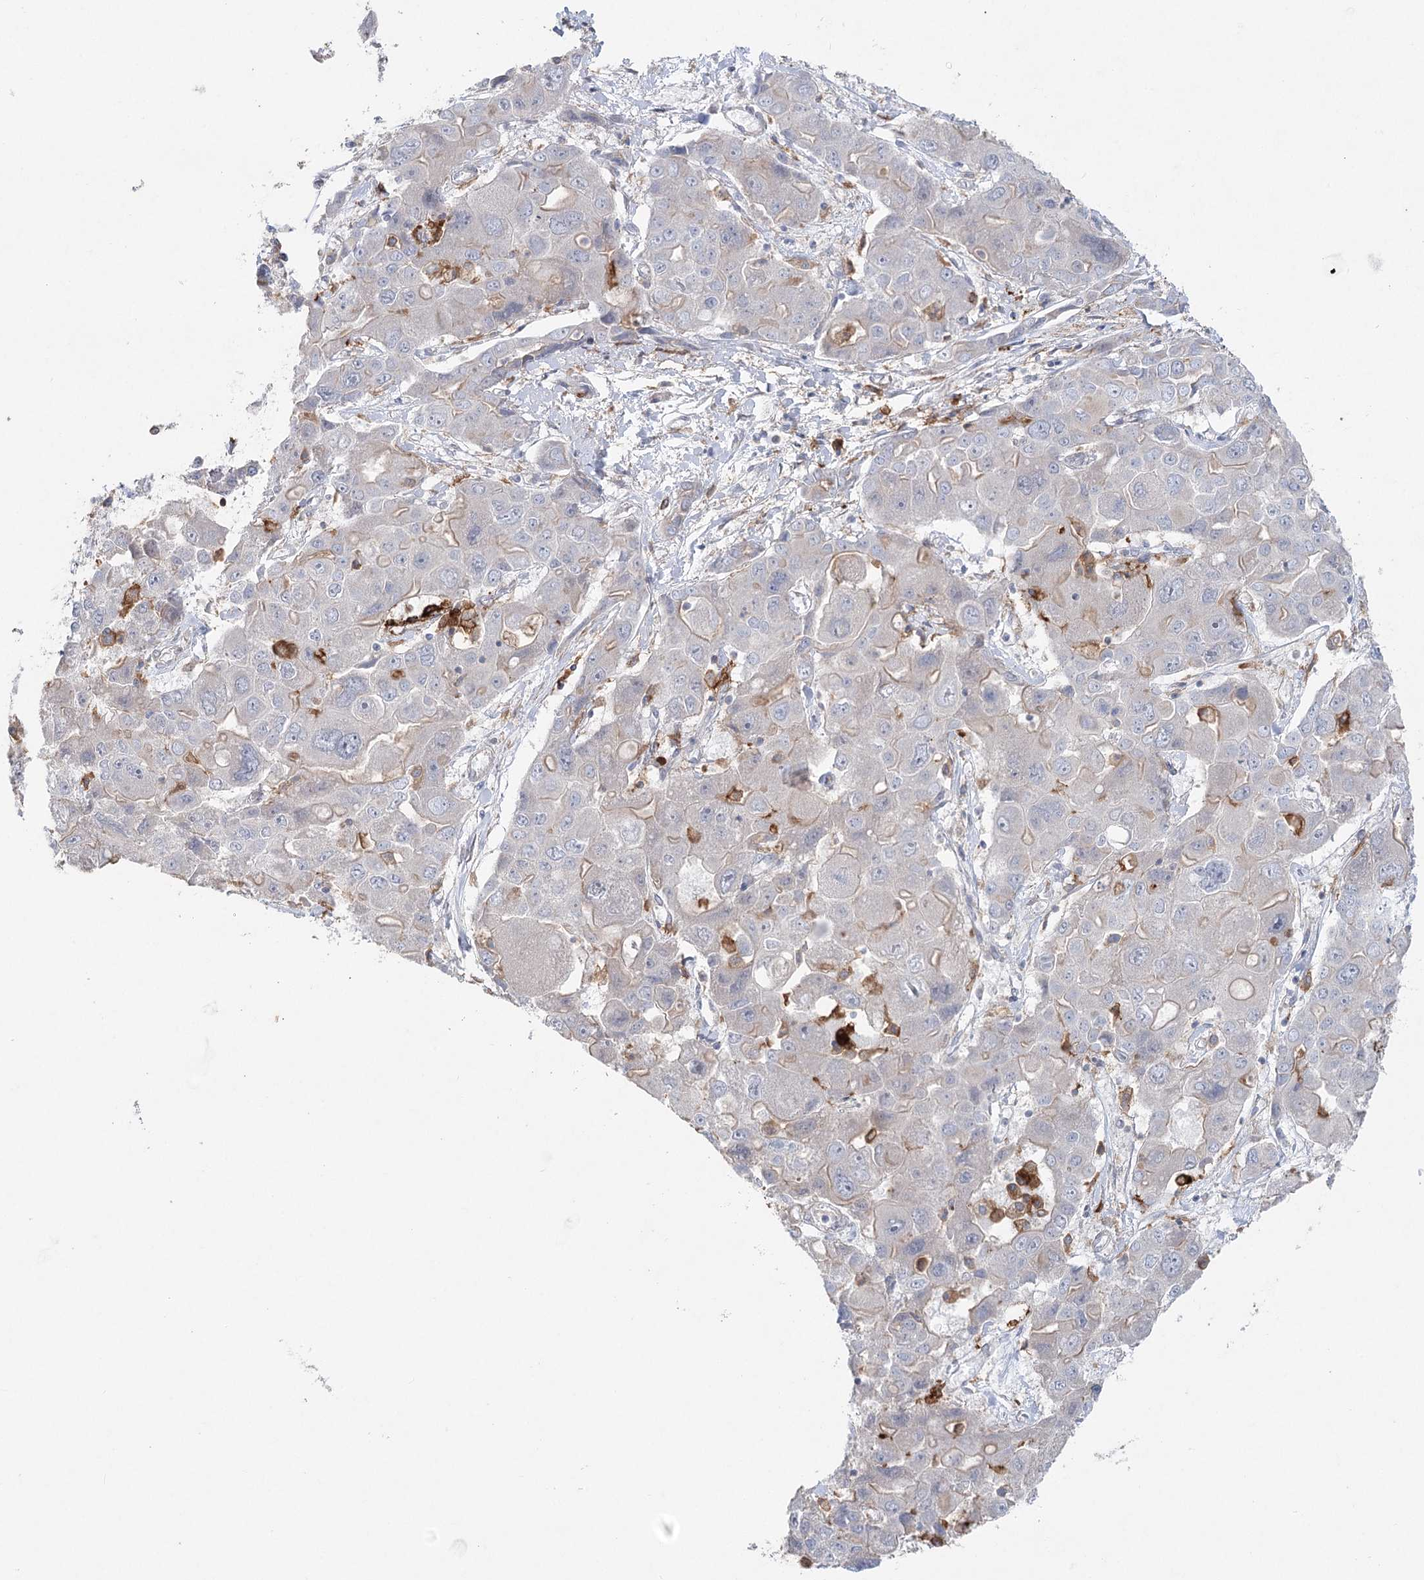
{"staining": {"intensity": "negative", "quantity": "none", "location": "none"}, "tissue": "liver cancer", "cell_type": "Tumor cells", "image_type": "cancer", "snomed": [{"axis": "morphology", "description": "Cholangiocarcinoma"}, {"axis": "topography", "description": "Liver"}], "caption": "This photomicrograph is of cholangiocarcinoma (liver) stained with immunohistochemistry (IHC) to label a protein in brown with the nuclei are counter-stained blue. There is no positivity in tumor cells.", "gene": "SCN11A", "patient": {"sex": "male", "age": 67}}